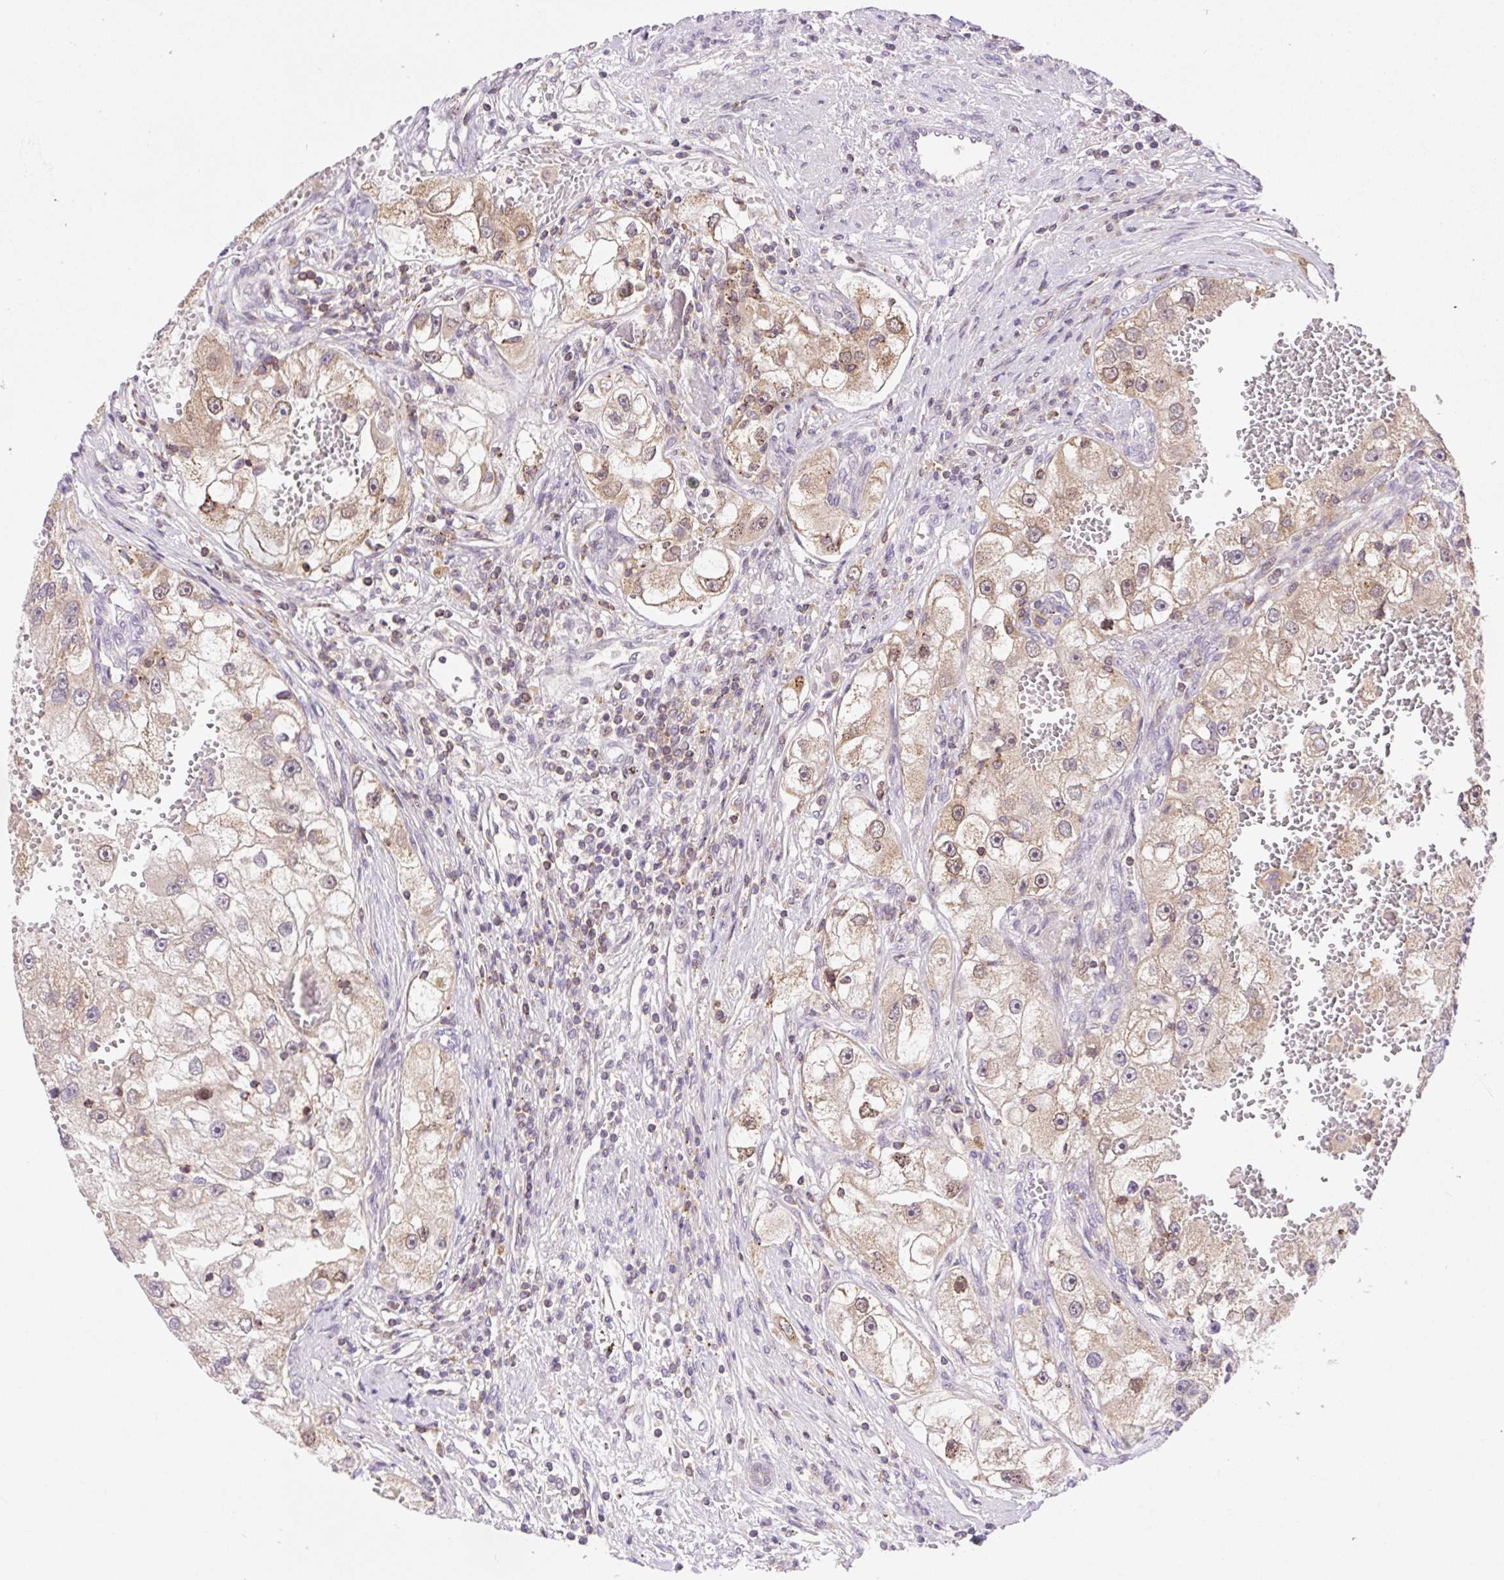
{"staining": {"intensity": "moderate", "quantity": "25%-75%", "location": "cytoplasmic/membranous,nuclear"}, "tissue": "renal cancer", "cell_type": "Tumor cells", "image_type": "cancer", "snomed": [{"axis": "morphology", "description": "Adenocarcinoma, NOS"}, {"axis": "topography", "description": "Kidney"}], "caption": "DAB (3,3'-diaminobenzidine) immunohistochemical staining of renal cancer displays moderate cytoplasmic/membranous and nuclear protein staining in about 25%-75% of tumor cells.", "gene": "CARD11", "patient": {"sex": "male", "age": 63}}